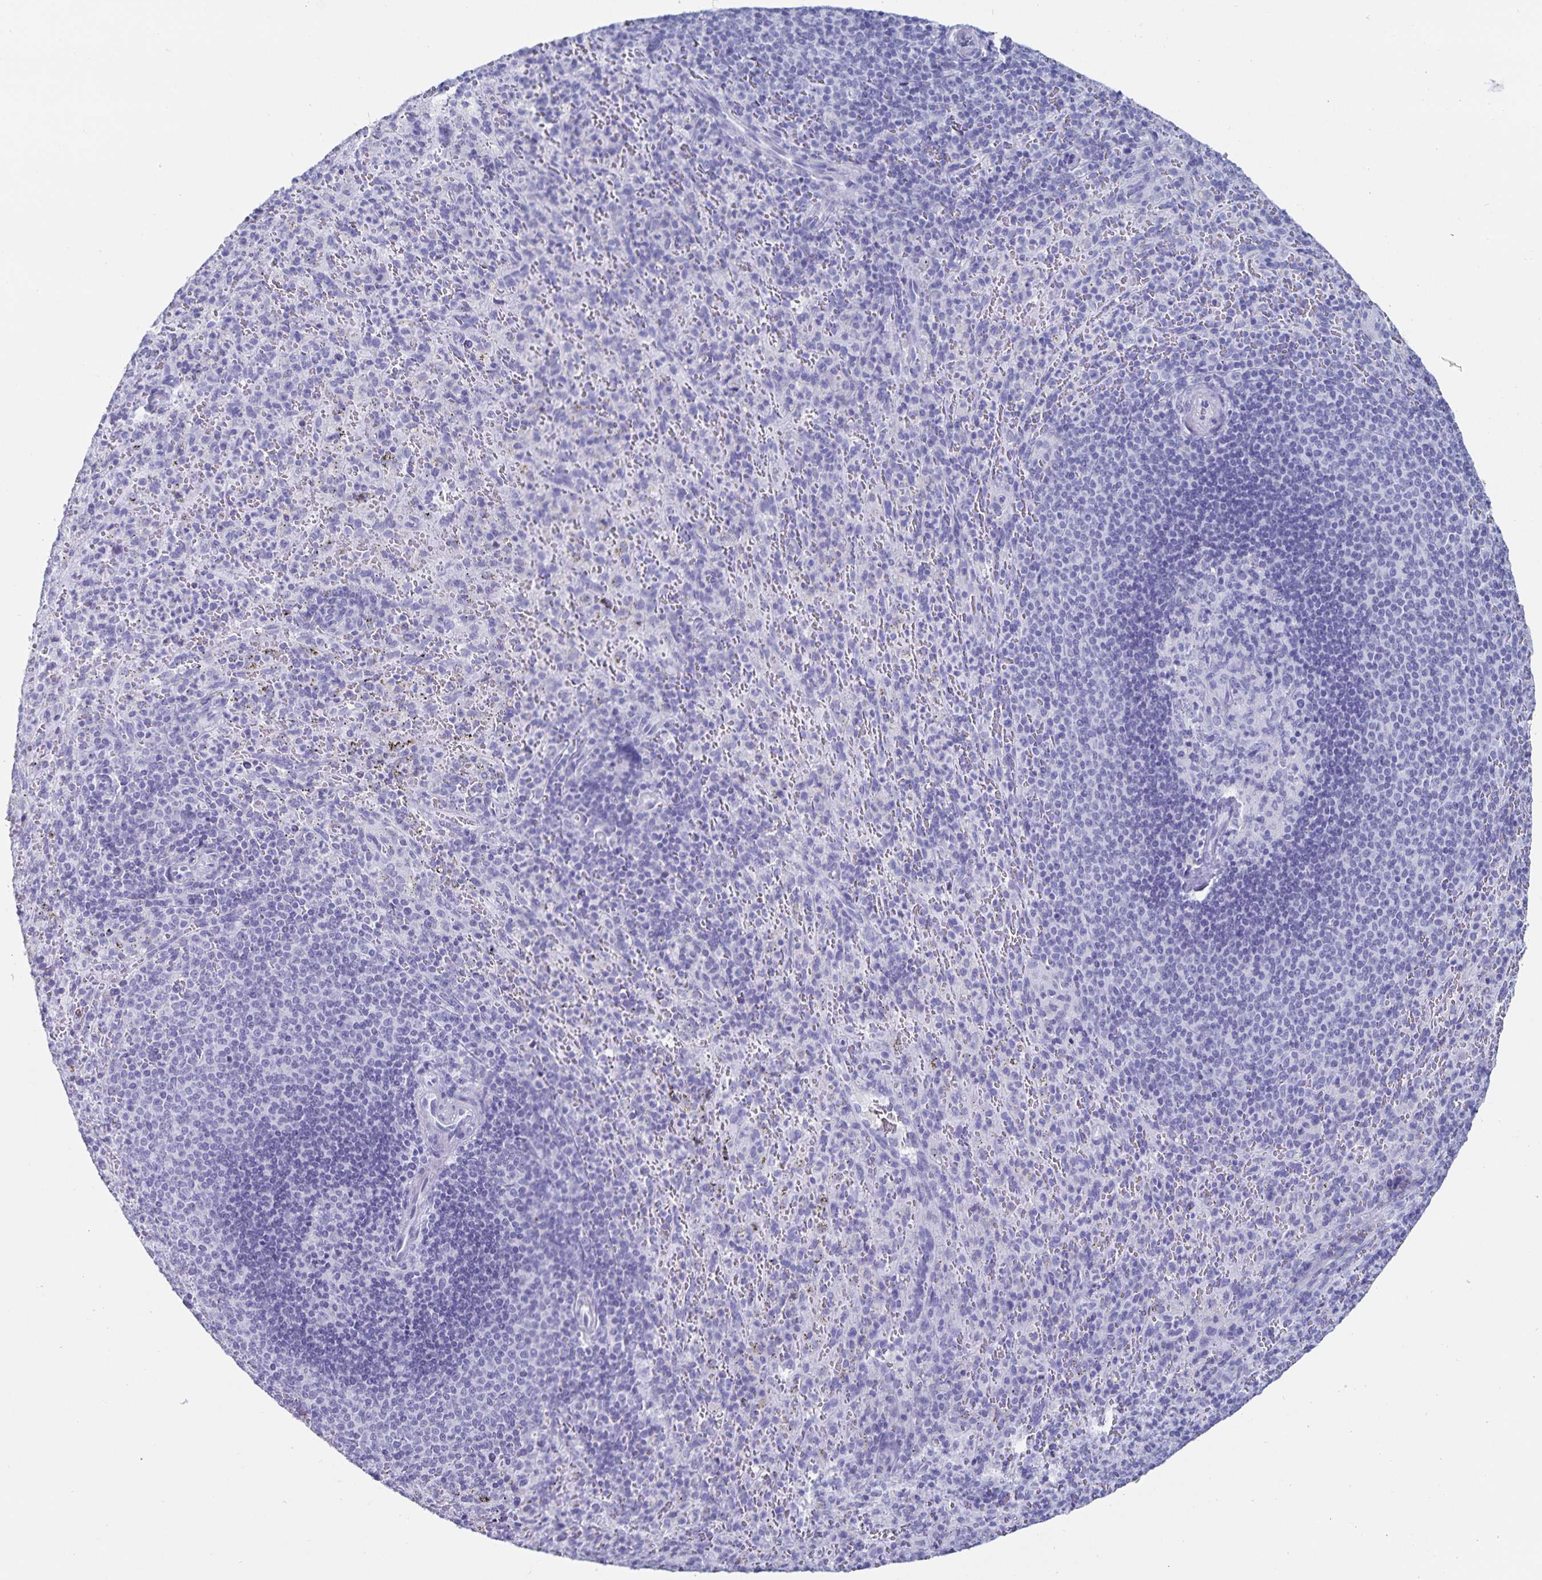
{"staining": {"intensity": "negative", "quantity": "none", "location": "none"}, "tissue": "spleen", "cell_type": "Cells in red pulp", "image_type": "normal", "snomed": [{"axis": "morphology", "description": "Normal tissue, NOS"}, {"axis": "topography", "description": "Spleen"}], "caption": "DAB (3,3'-diaminobenzidine) immunohistochemical staining of unremarkable human spleen demonstrates no significant staining in cells in red pulp. (DAB (3,3'-diaminobenzidine) immunohistochemistry visualized using brightfield microscopy, high magnification).", "gene": "C19orf73", "patient": {"sex": "male", "age": 57}}